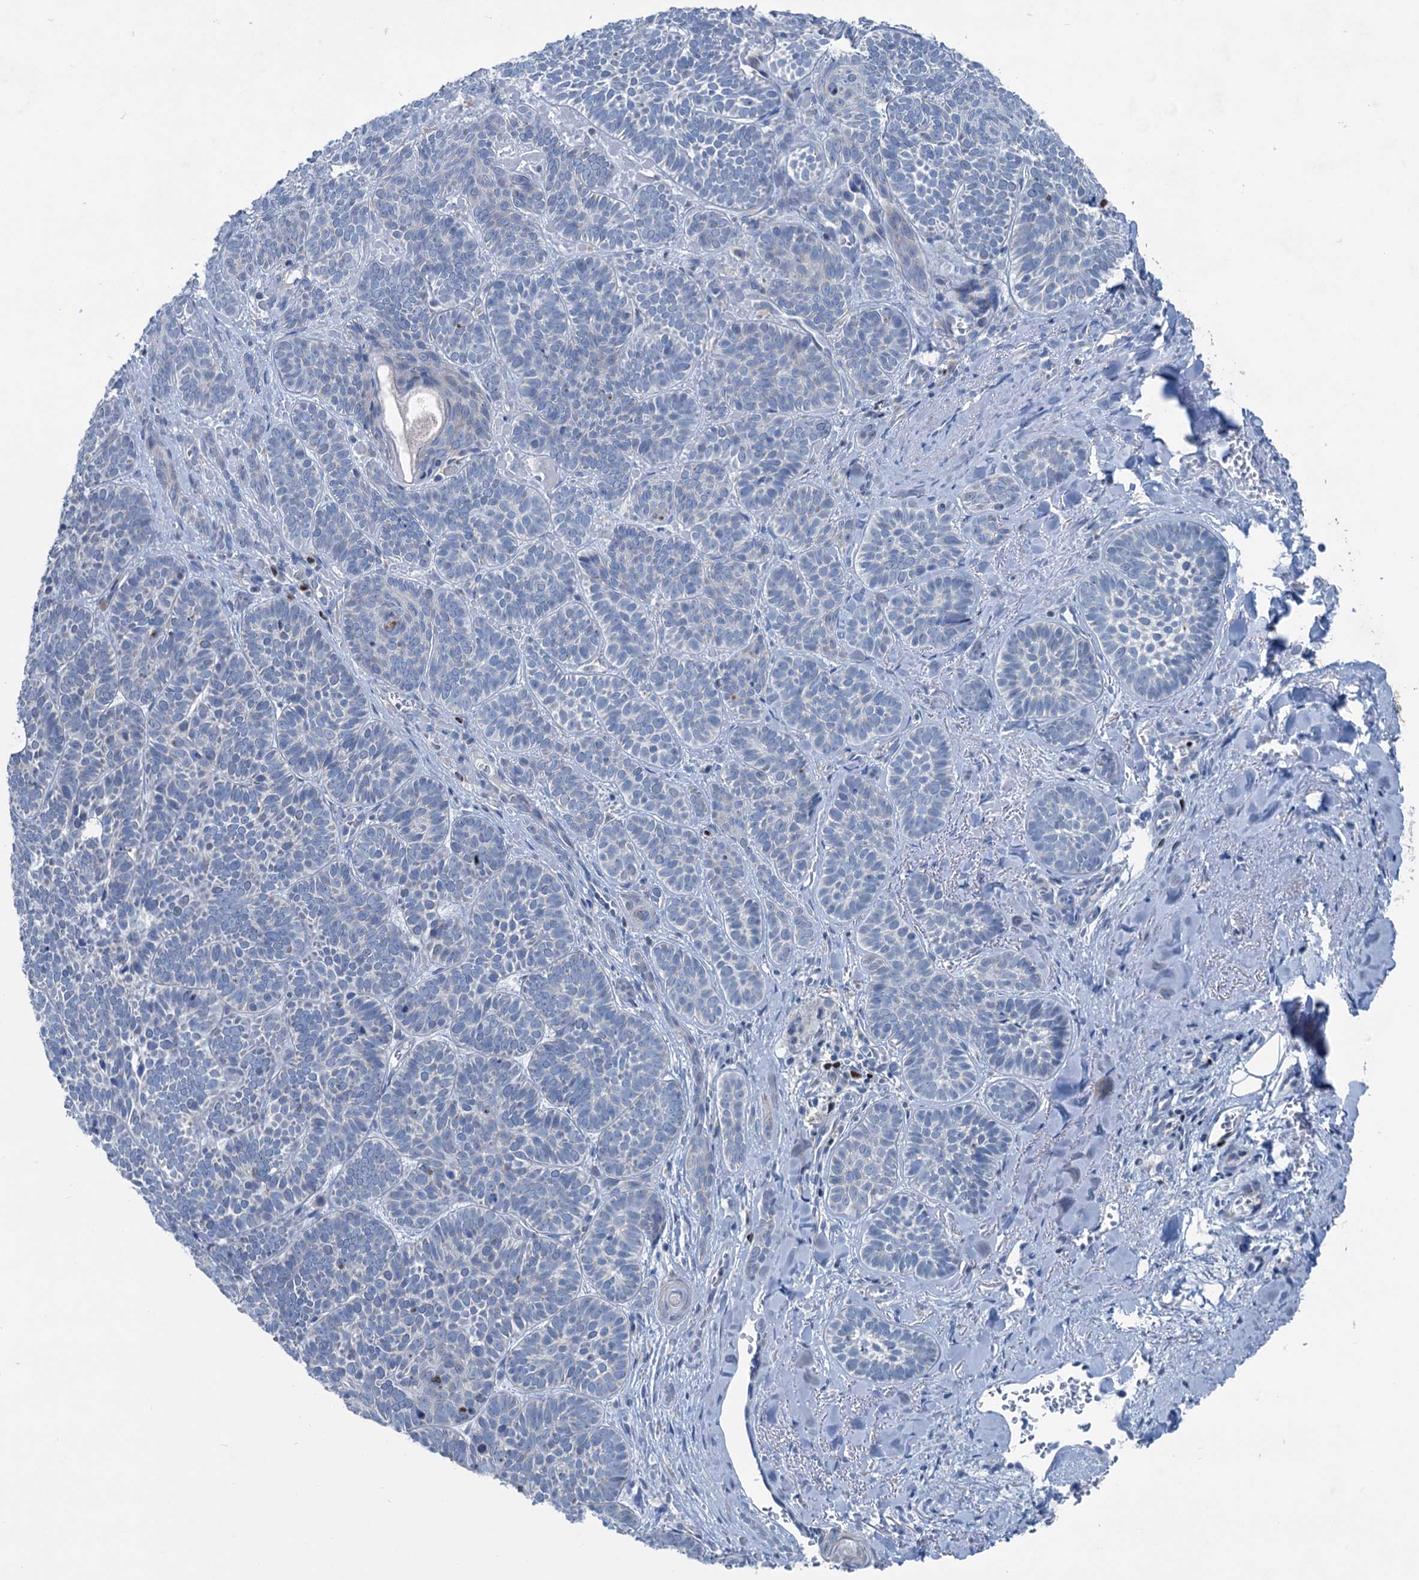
{"staining": {"intensity": "negative", "quantity": "none", "location": "none"}, "tissue": "skin cancer", "cell_type": "Tumor cells", "image_type": "cancer", "snomed": [{"axis": "morphology", "description": "Basal cell carcinoma"}, {"axis": "topography", "description": "Skin"}], "caption": "Protein analysis of skin basal cell carcinoma reveals no significant staining in tumor cells.", "gene": "ELP4", "patient": {"sex": "male", "age": 85}}